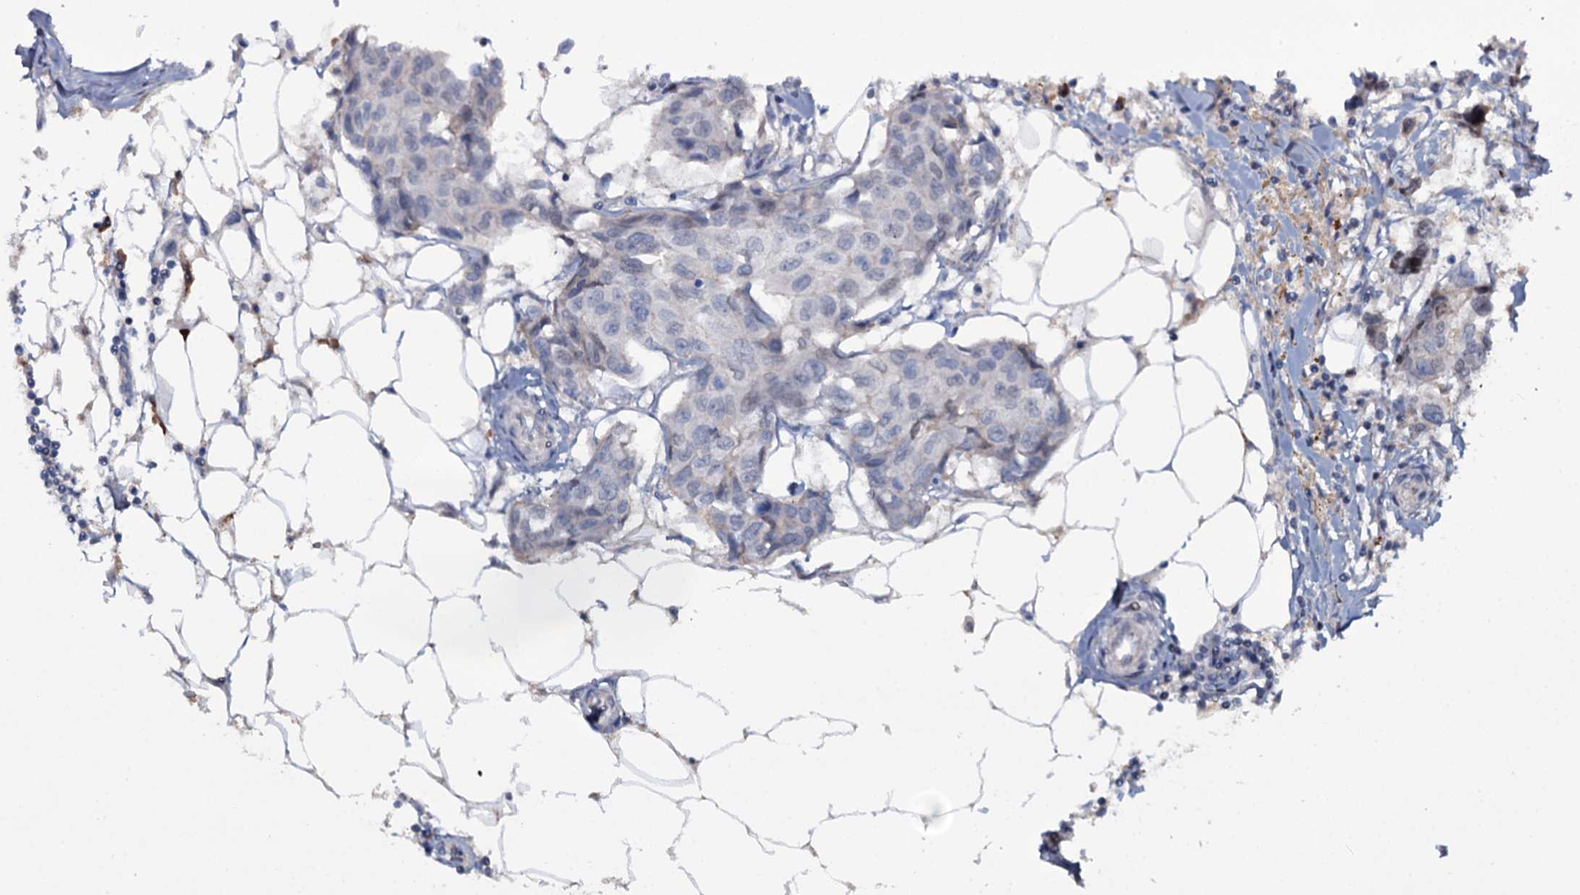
{"staining": {"intensity": "weak", "quantity": "25%-75%", "location": "nuclear"}, "tissue": "breast cancer", "cell_type": "Tumor cells", "image_type": "cancer", "snomed": [{"axis": "morphology", "description": "Duct carcinoma"}, {"axis": "topography", "description": "Breast"}], "caption": "A histopathology image of intraductal carcinoma (breast) stained for a protein reveals weak nuclear brown staining in tumor cells.", "gene": "LYG2", "patient": {"sex": "female", "age": 80}}